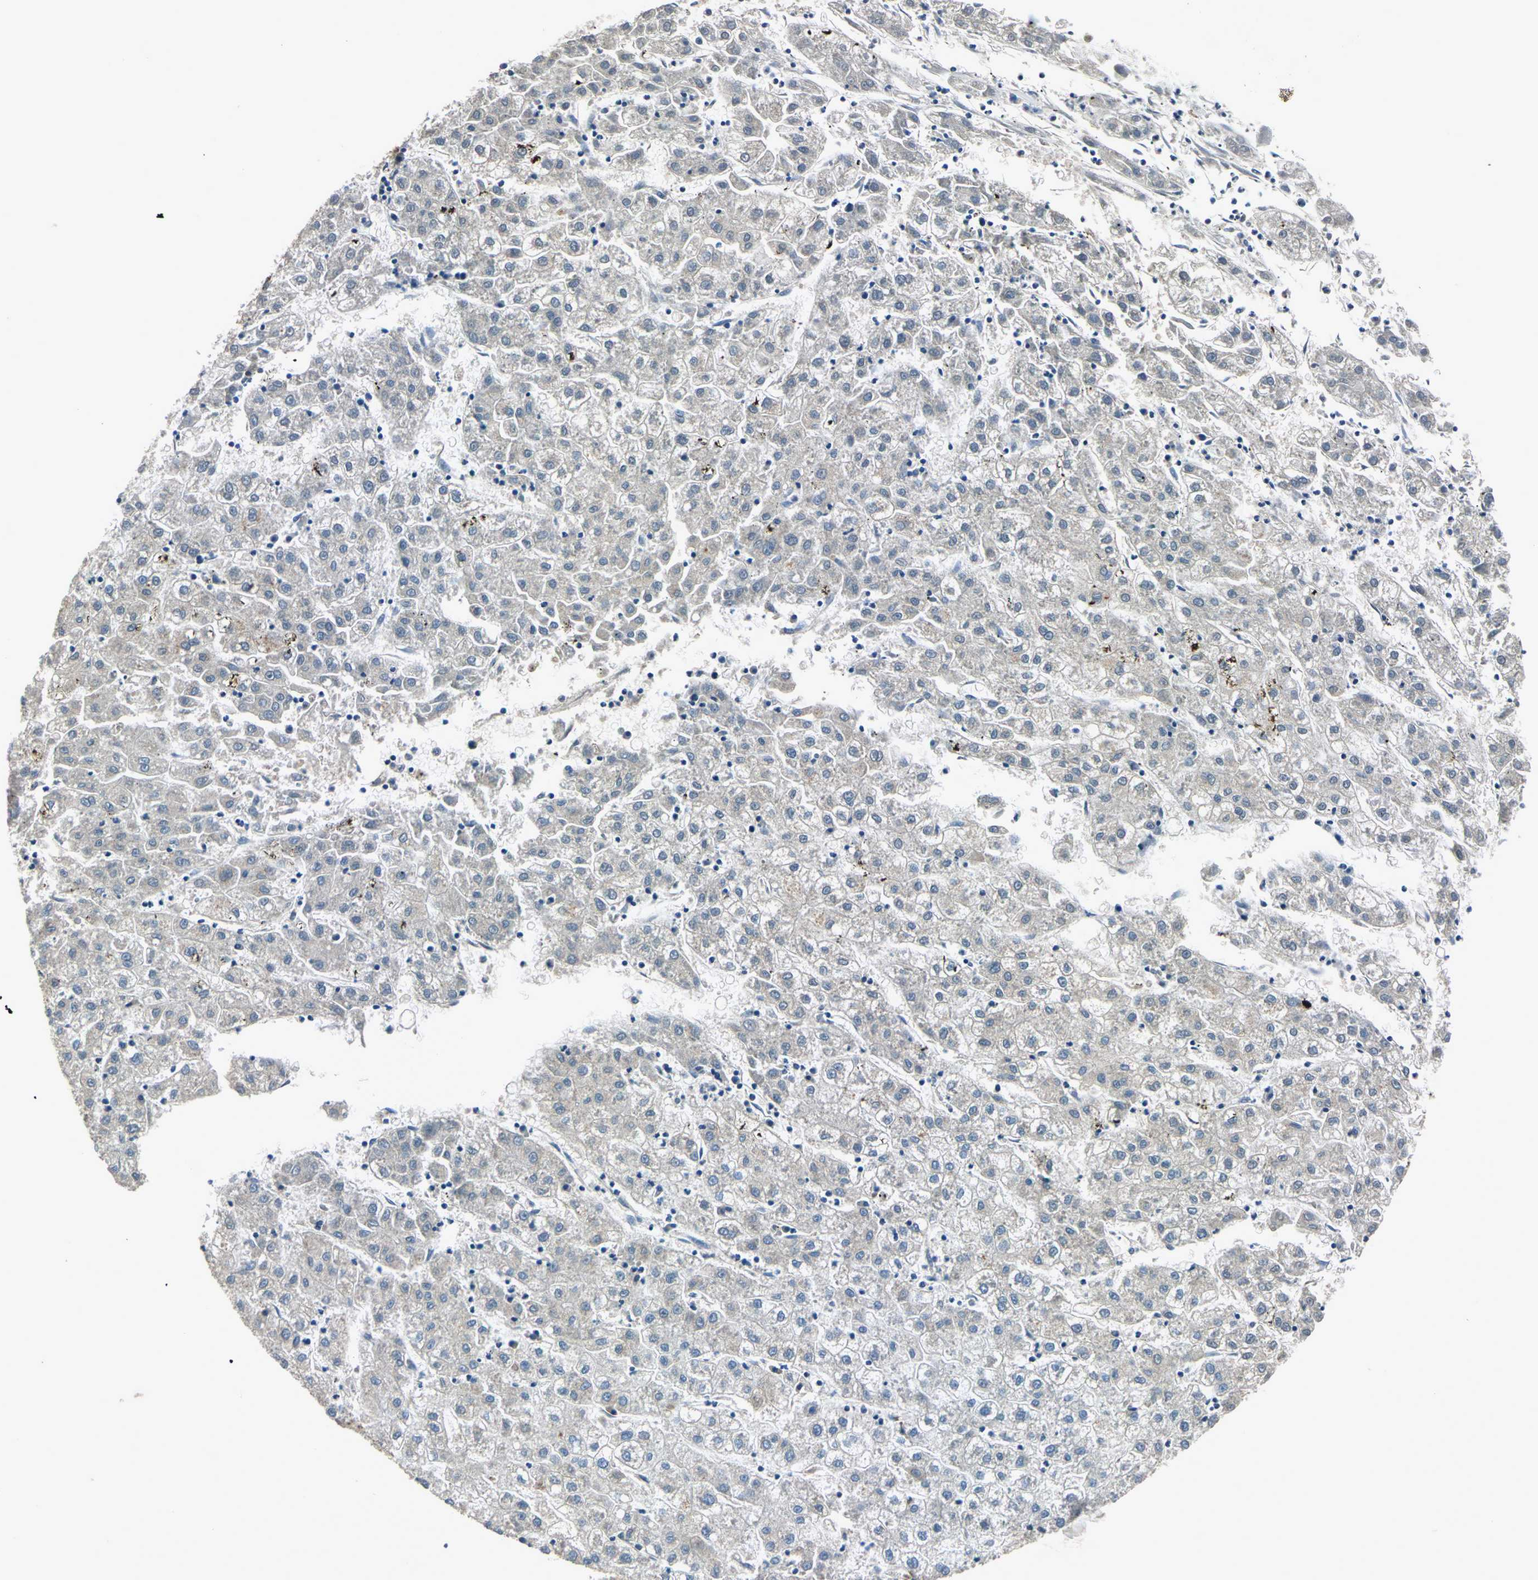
{"staining": {"intensity": "weak", "quantity": "<25%", "location": "cytoplasmic/membranous"}, "tissue": "liver cancer", "cell_type": "Tumor cells", "image_type": "cancer", "snomed": [{"axis": "morphology", "description": "Carcinoma, Hepatocellular, NOS"}, {"axis": "topography", "description": "Liver"}], "caption": "This is a image of immunohistochemistry staining of liver hepatocellular carcinoma, which shows no staining in tumor cells.", "gene": "SLC2A13", "patient": {"sex": "male", "age": 72}}